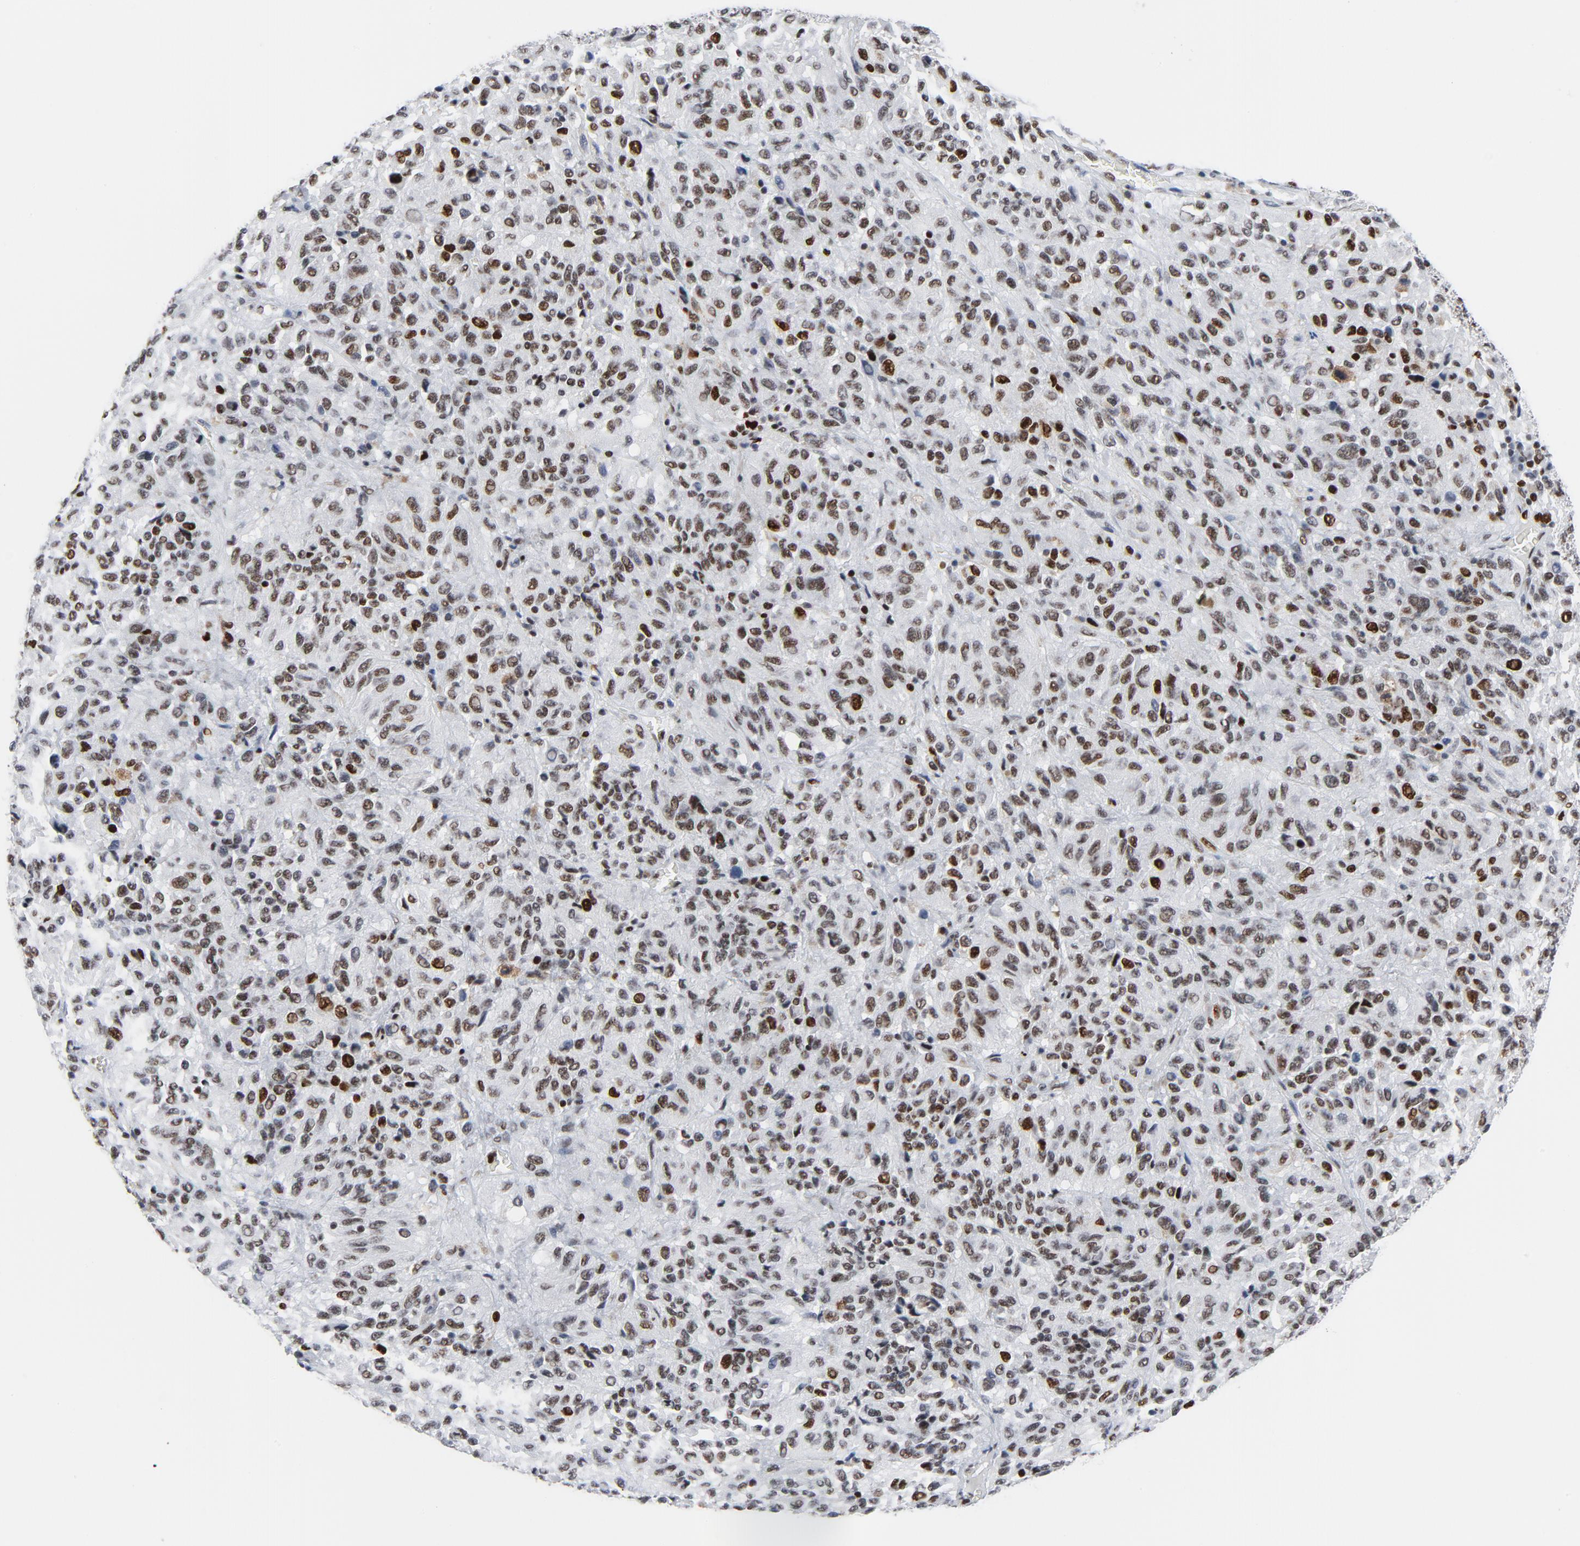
{"staining": {"intensity": "strong", "quantity": ">75%", "location": "nuclear"}, "tissue": "melanoma", "cell_type": "Tumor cells", "image_type": "cancer", "snomed": [{"axis": "morphology", "description": "Malignant melanoma, Metastatic site"}, {"axis": "topography", "description": "Lung"}], "caption": "This micrograph displays immunohistochemistry (IHC) staining of human melanoma, with high strong nuclear expression in approximately >75% of tumor cells.", "gene": "POLD1", "patient": {"sex": "male", "age": 64}}